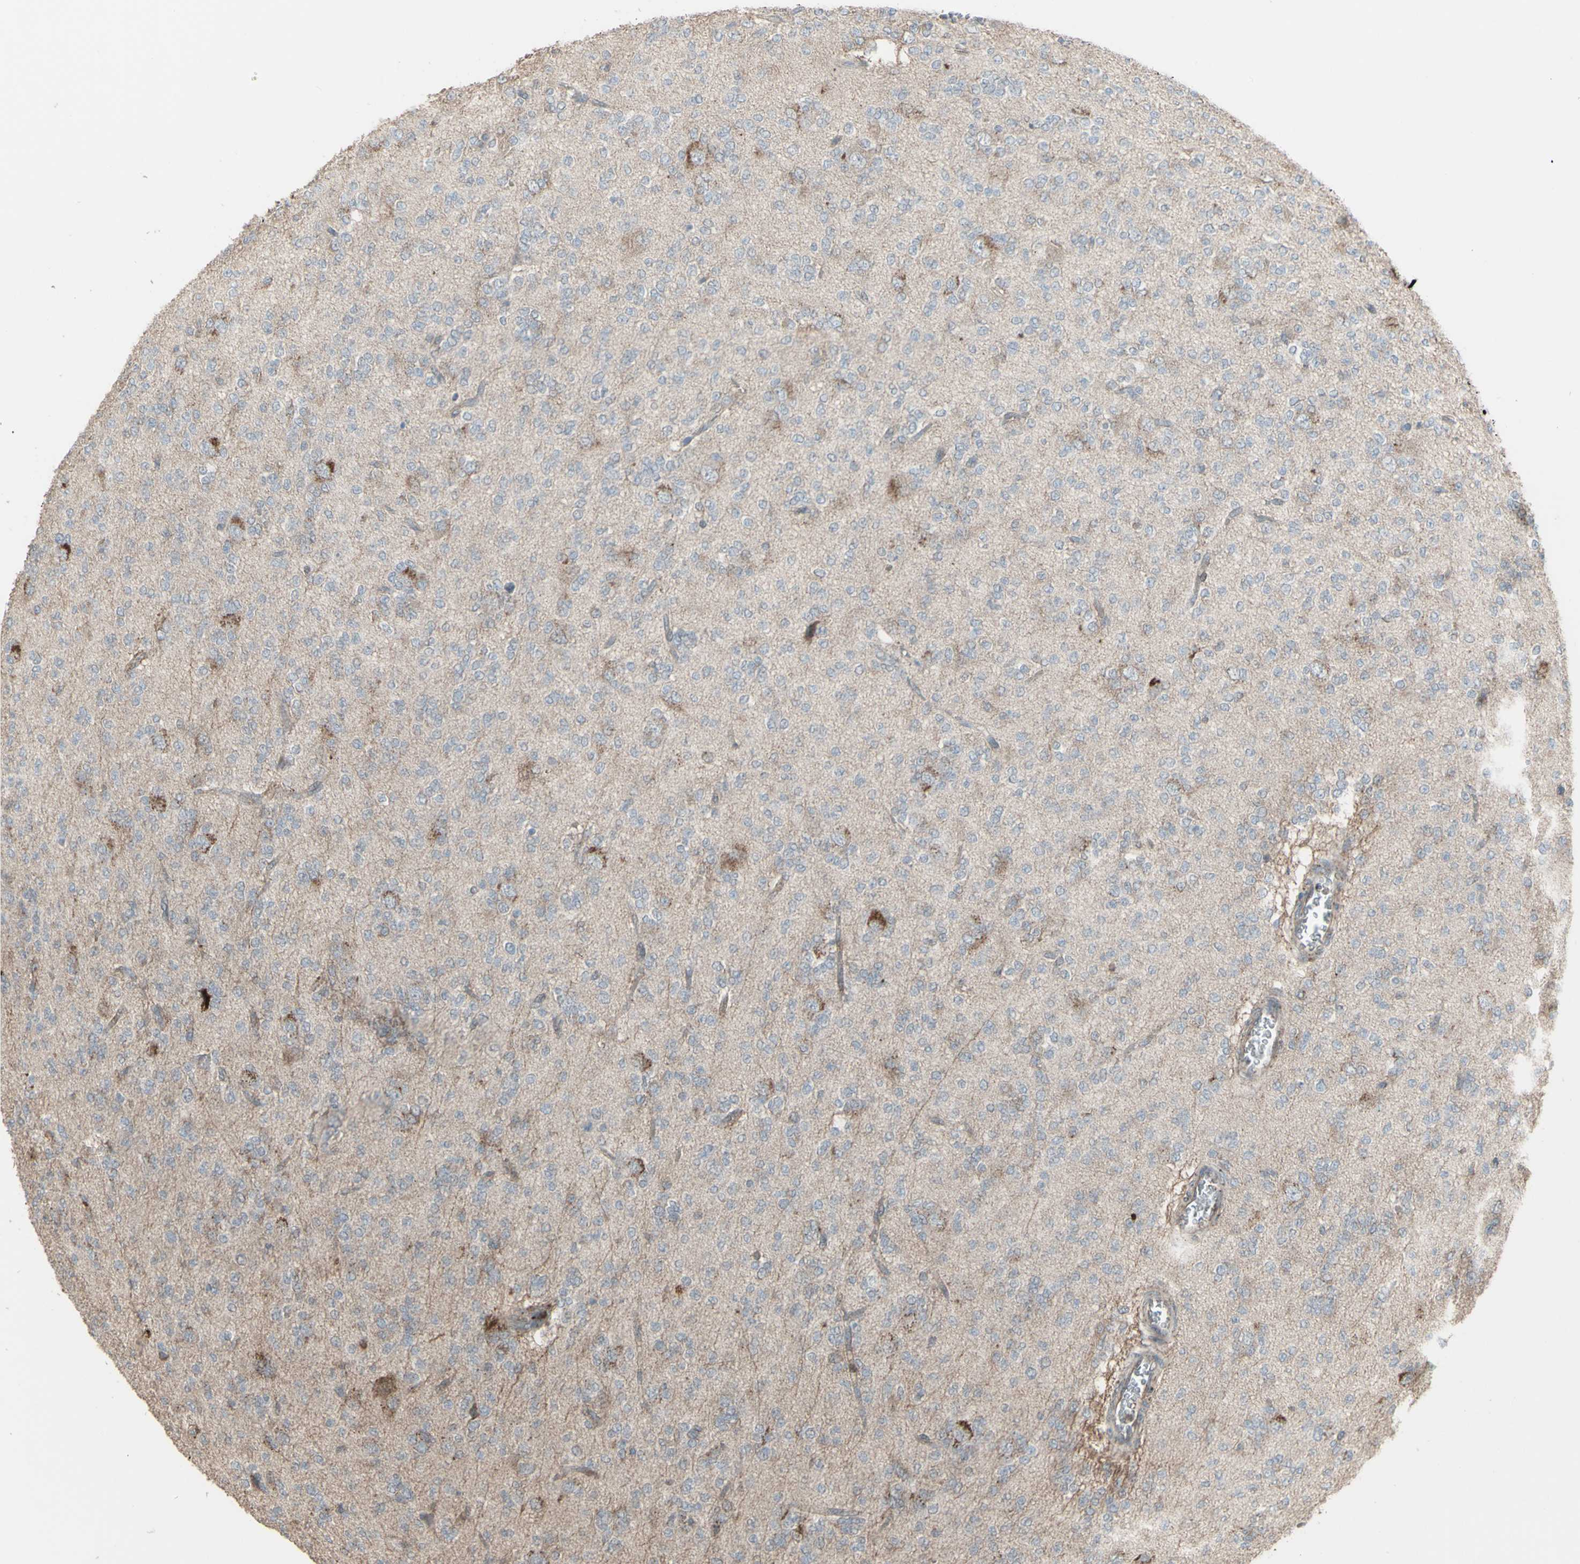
{"staining": {"intensity": "moderate", "quantity": "<25%", "location": "cytoplasmic/membranous"}, "tissue": "glioma", "cell_type": "Tumor cells", "image_type": "cancer", "snomed": [{"axis": "morphology", "description": "Glioma, malignant, Low grade"}, {"axis": "topography", "description": "Brain"}], "caption": "This photomicrograph displays immunohistochemistry (IHC) staining of malignant glioma (low-grade), with low moderate cytoplasmic/membranous positivity in about <25% of tumor cells.", "gene": "RNASEL", "patient": {"sex": "male", "age": 38}}